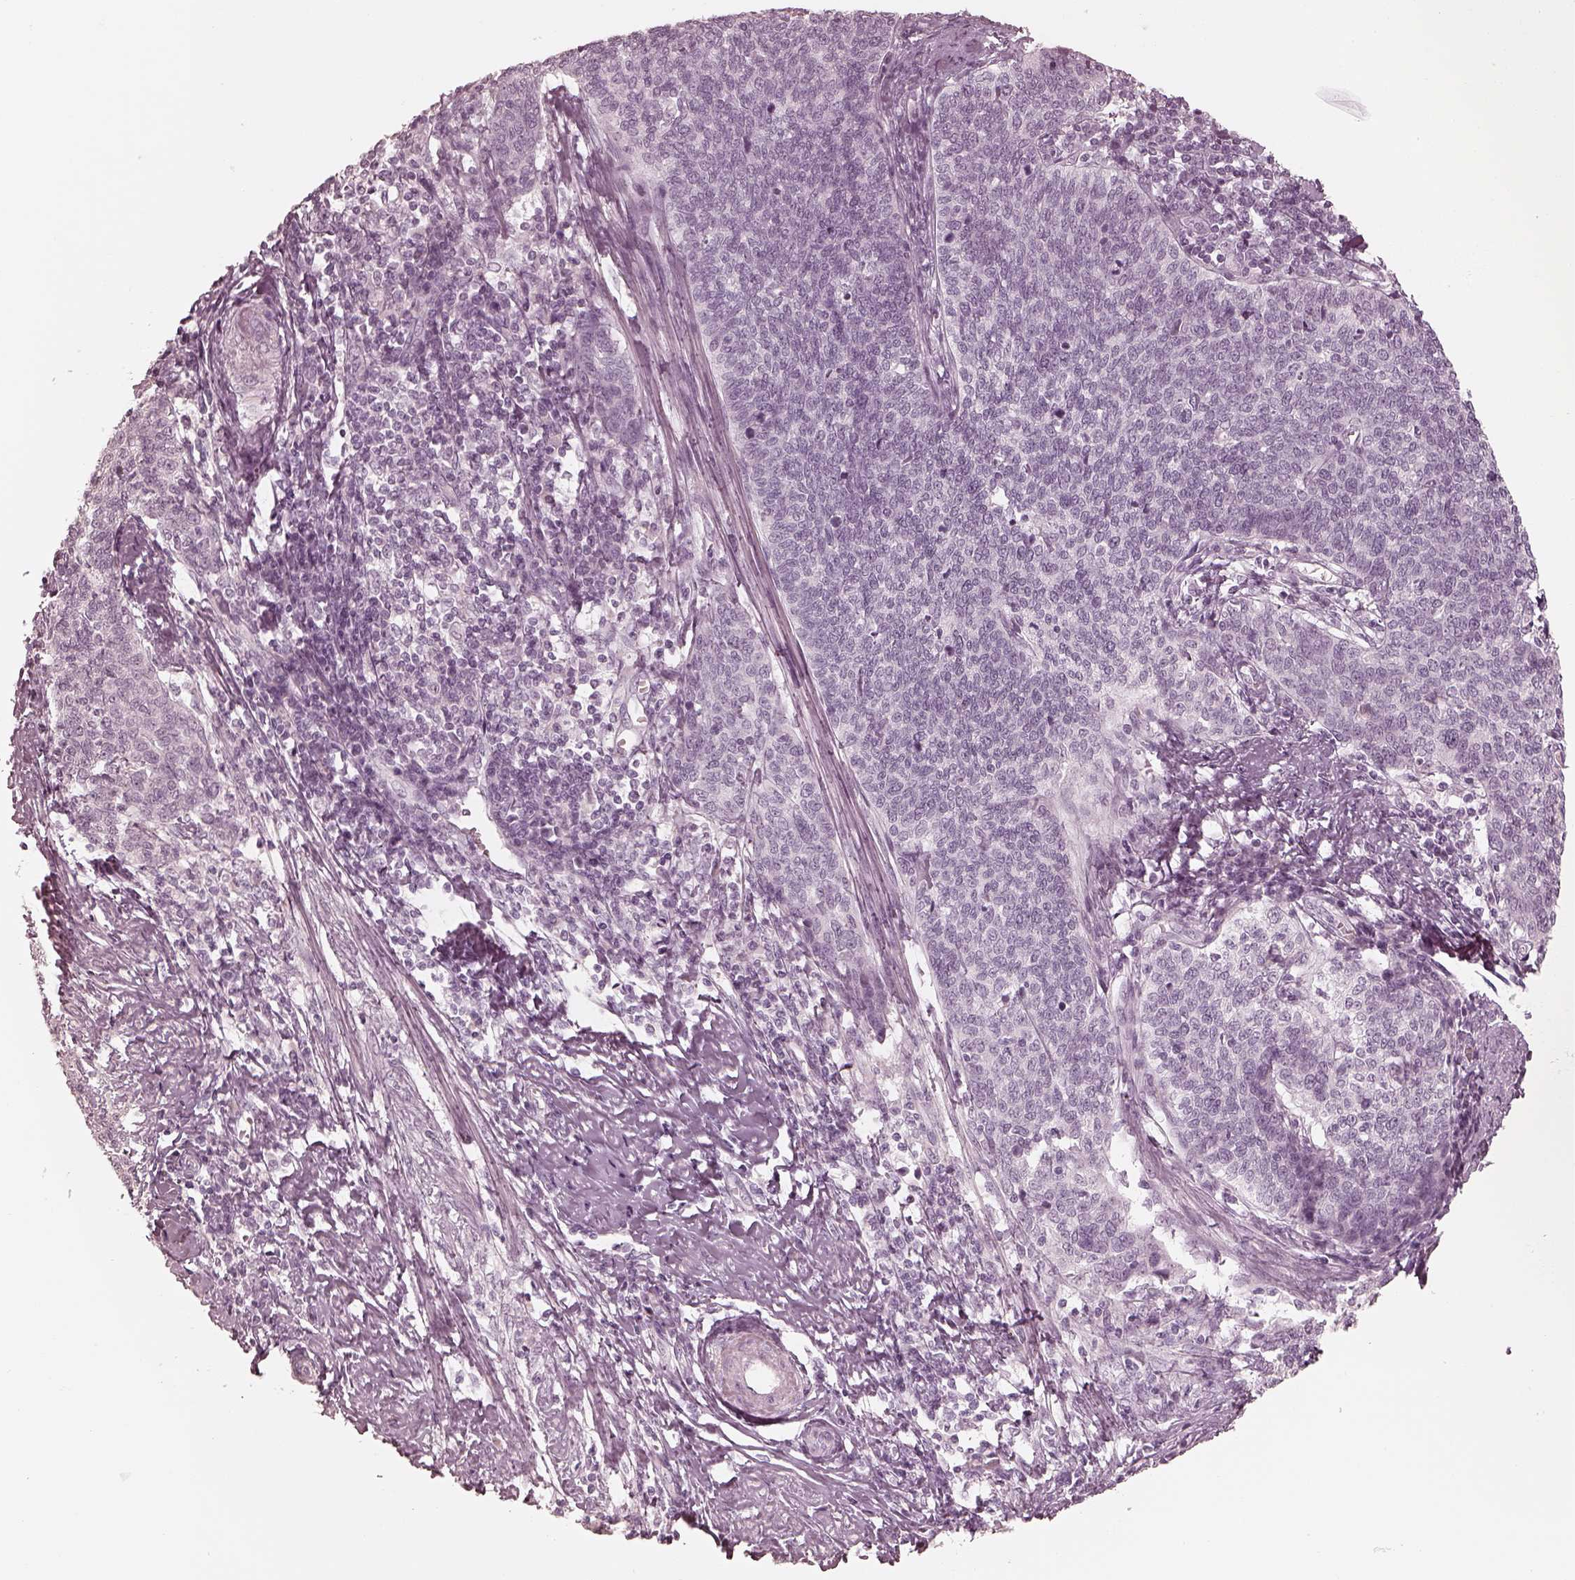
{"staining": {"intensity": "negative", "quantity": "none", "location": "none"}, "tissue": "cervical cancer", "cell_type": "Tumor cells", "image_type": "cancer", "snomed": [{"axis": "morphology", "description": "Squamous cell carcinoma, NOS"}, {"axis": "topography", "description": "Cervix"}], "caption": "A high-resolution histopathology image shows immunohistochemistry staining of squamous cell carcinoma (cervical), which demonstrates no significant staining in tumor cells.", "gene": "CALR3", "patient": {"sex": "female", "age": 39}}